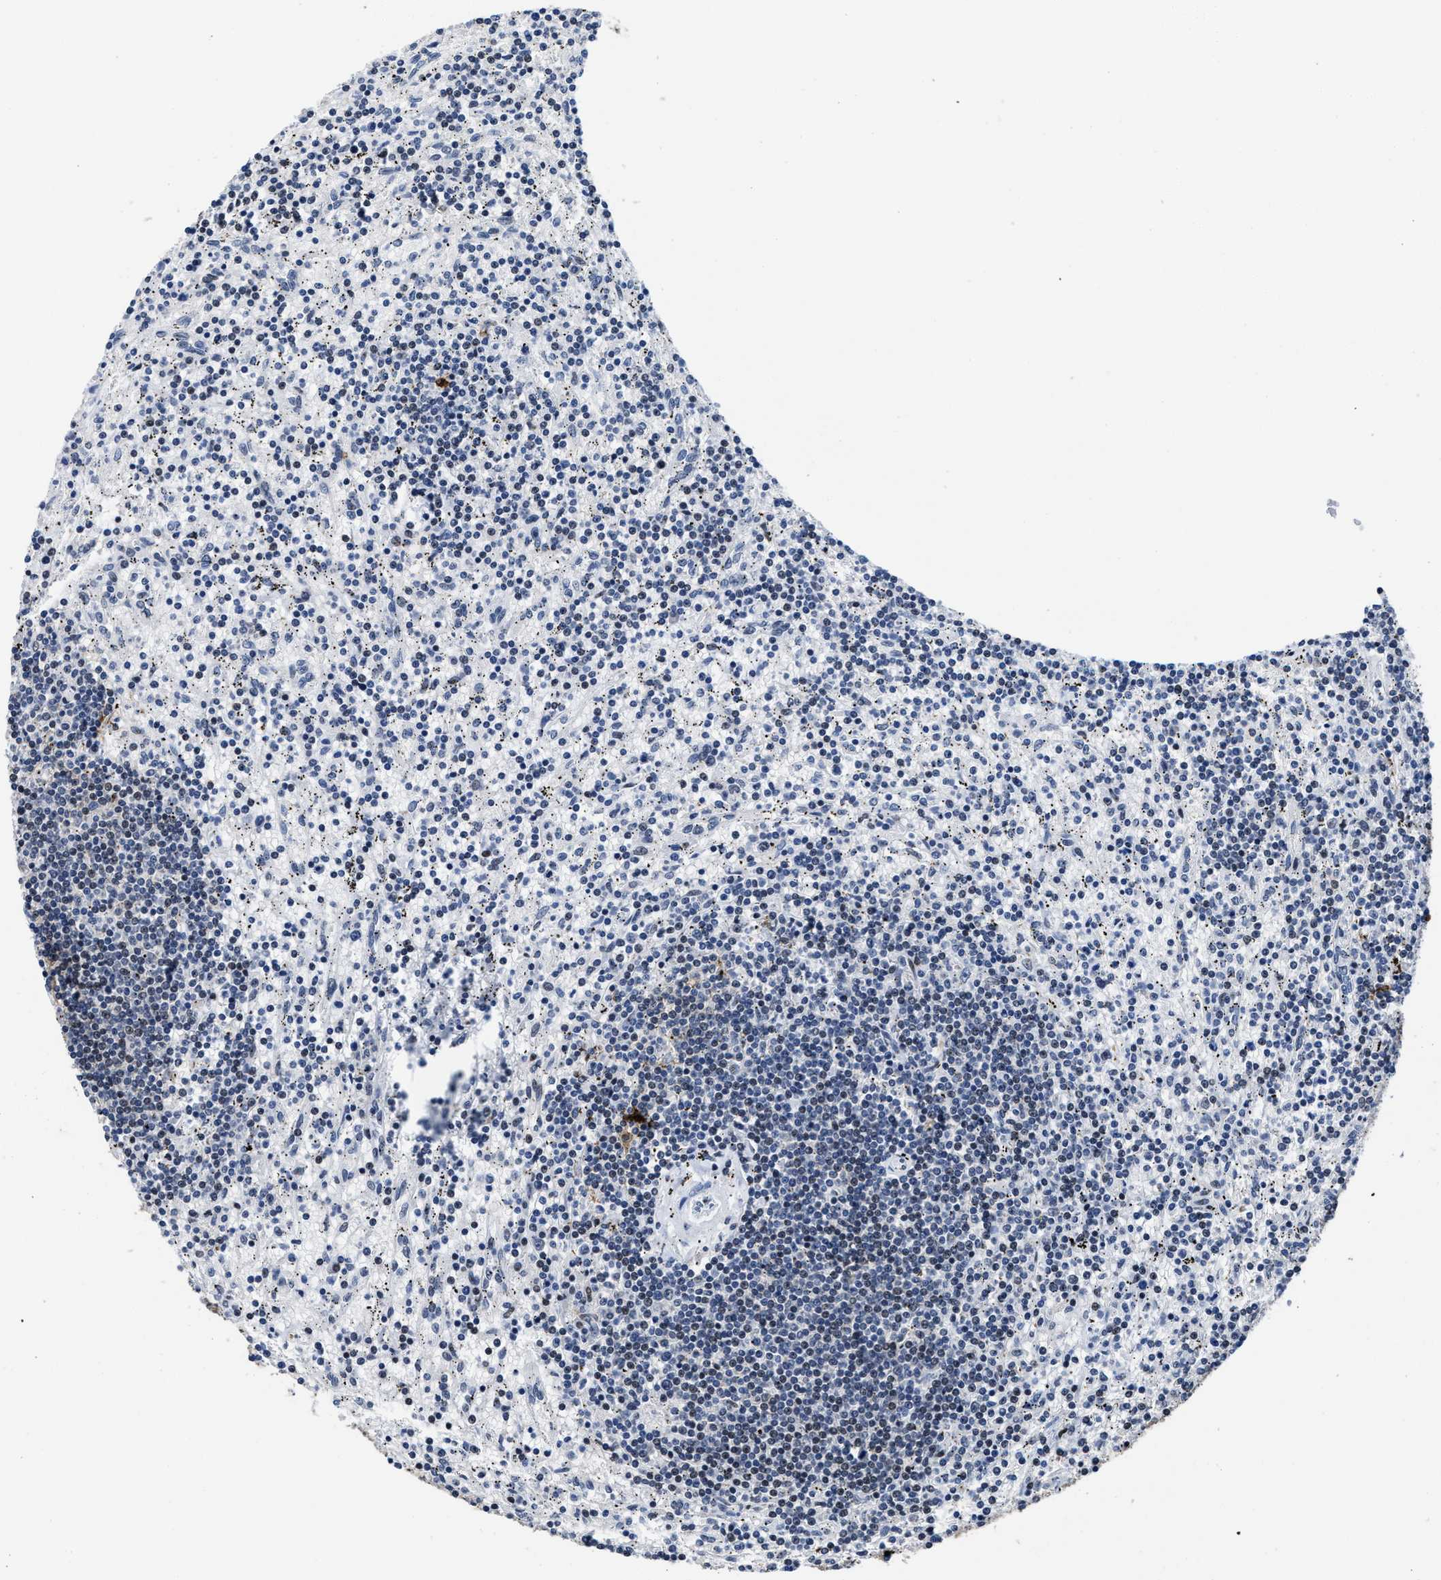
{"staining": {"intensity": "negative", "quantity": "none", "location": "none"}, "tissue": "lymphoma", "cell_type": "Tumor cells", "image_type": "cancer", "snomed": [{"axis": "morphology", "description": "Malignant lymphoma, non-Hodgkin's type, Low grade"}, {"axis": "topography", "description": "Spleen"}], "caption": "Immunohistochemistry micrograph of malignant lymphoma, non-Hodgkin's type (low-grade) stained for a protein (brown), which exhibits no staining in tumor cells. (Brightfield microscopy of DAB (3,3'-diaminobenzidine) IHC at high magnification).", "gene": "MARCKSL1", "patient": {"sex": "male", "age": 76}}